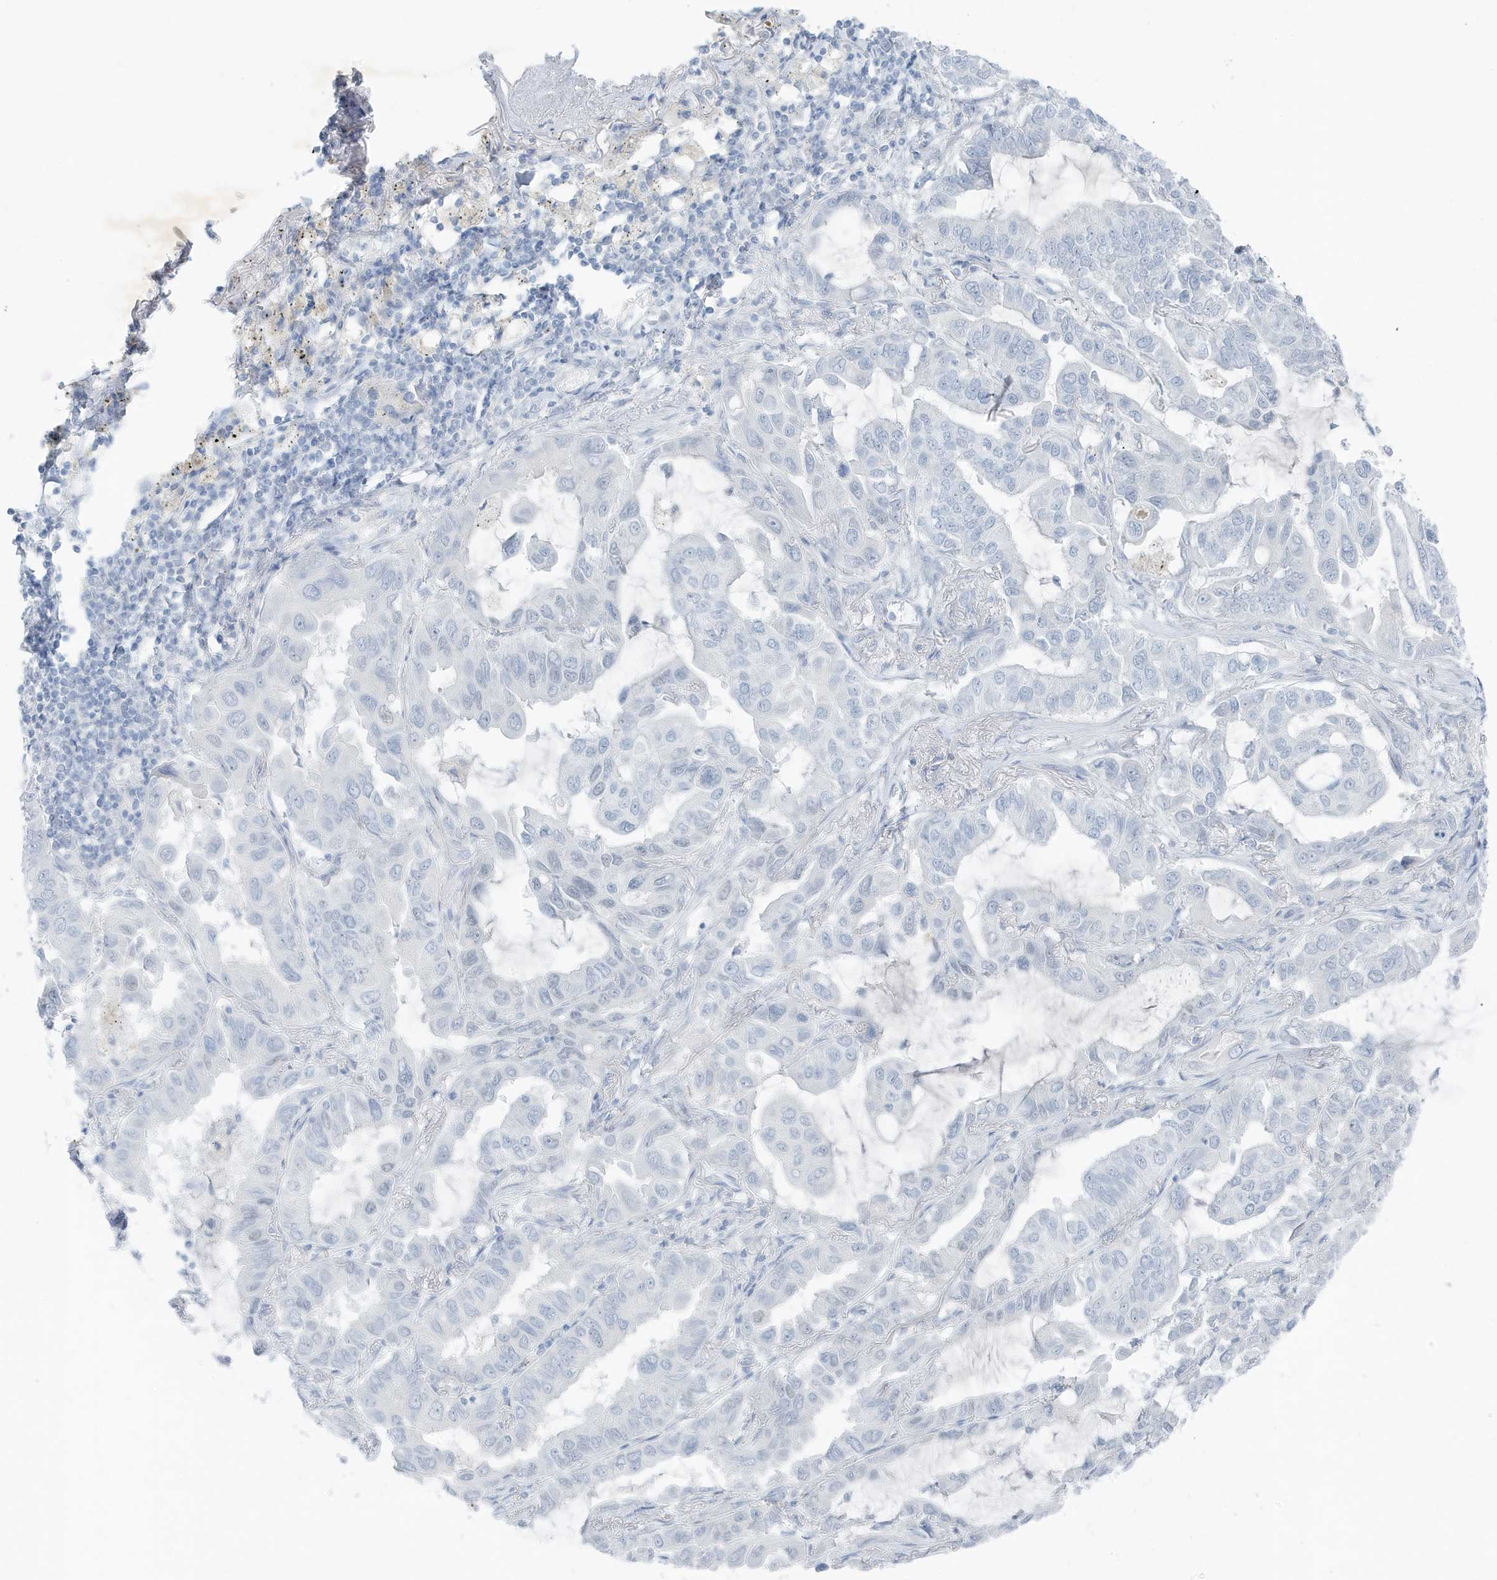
{"staining": {"intensity": "negative", "quantity": "none", "location": "none"}, "tissue": "lung cancer", "cell_type": "Tumor cells", "image_type": "cancer", "snomed": [{"axis": "morphology", "description": "Adenocarcinoma, NOS"}, {"axis": "topography", "description": "Lung"}], "caption": "Photomicrograph shows no significant protein positivity in tumor cells of lung cancer (adenocarcinoma). Nuclei are stained in blue.", "gene": "ZFP64", "patient": {"sex": "male", "age": 64}}